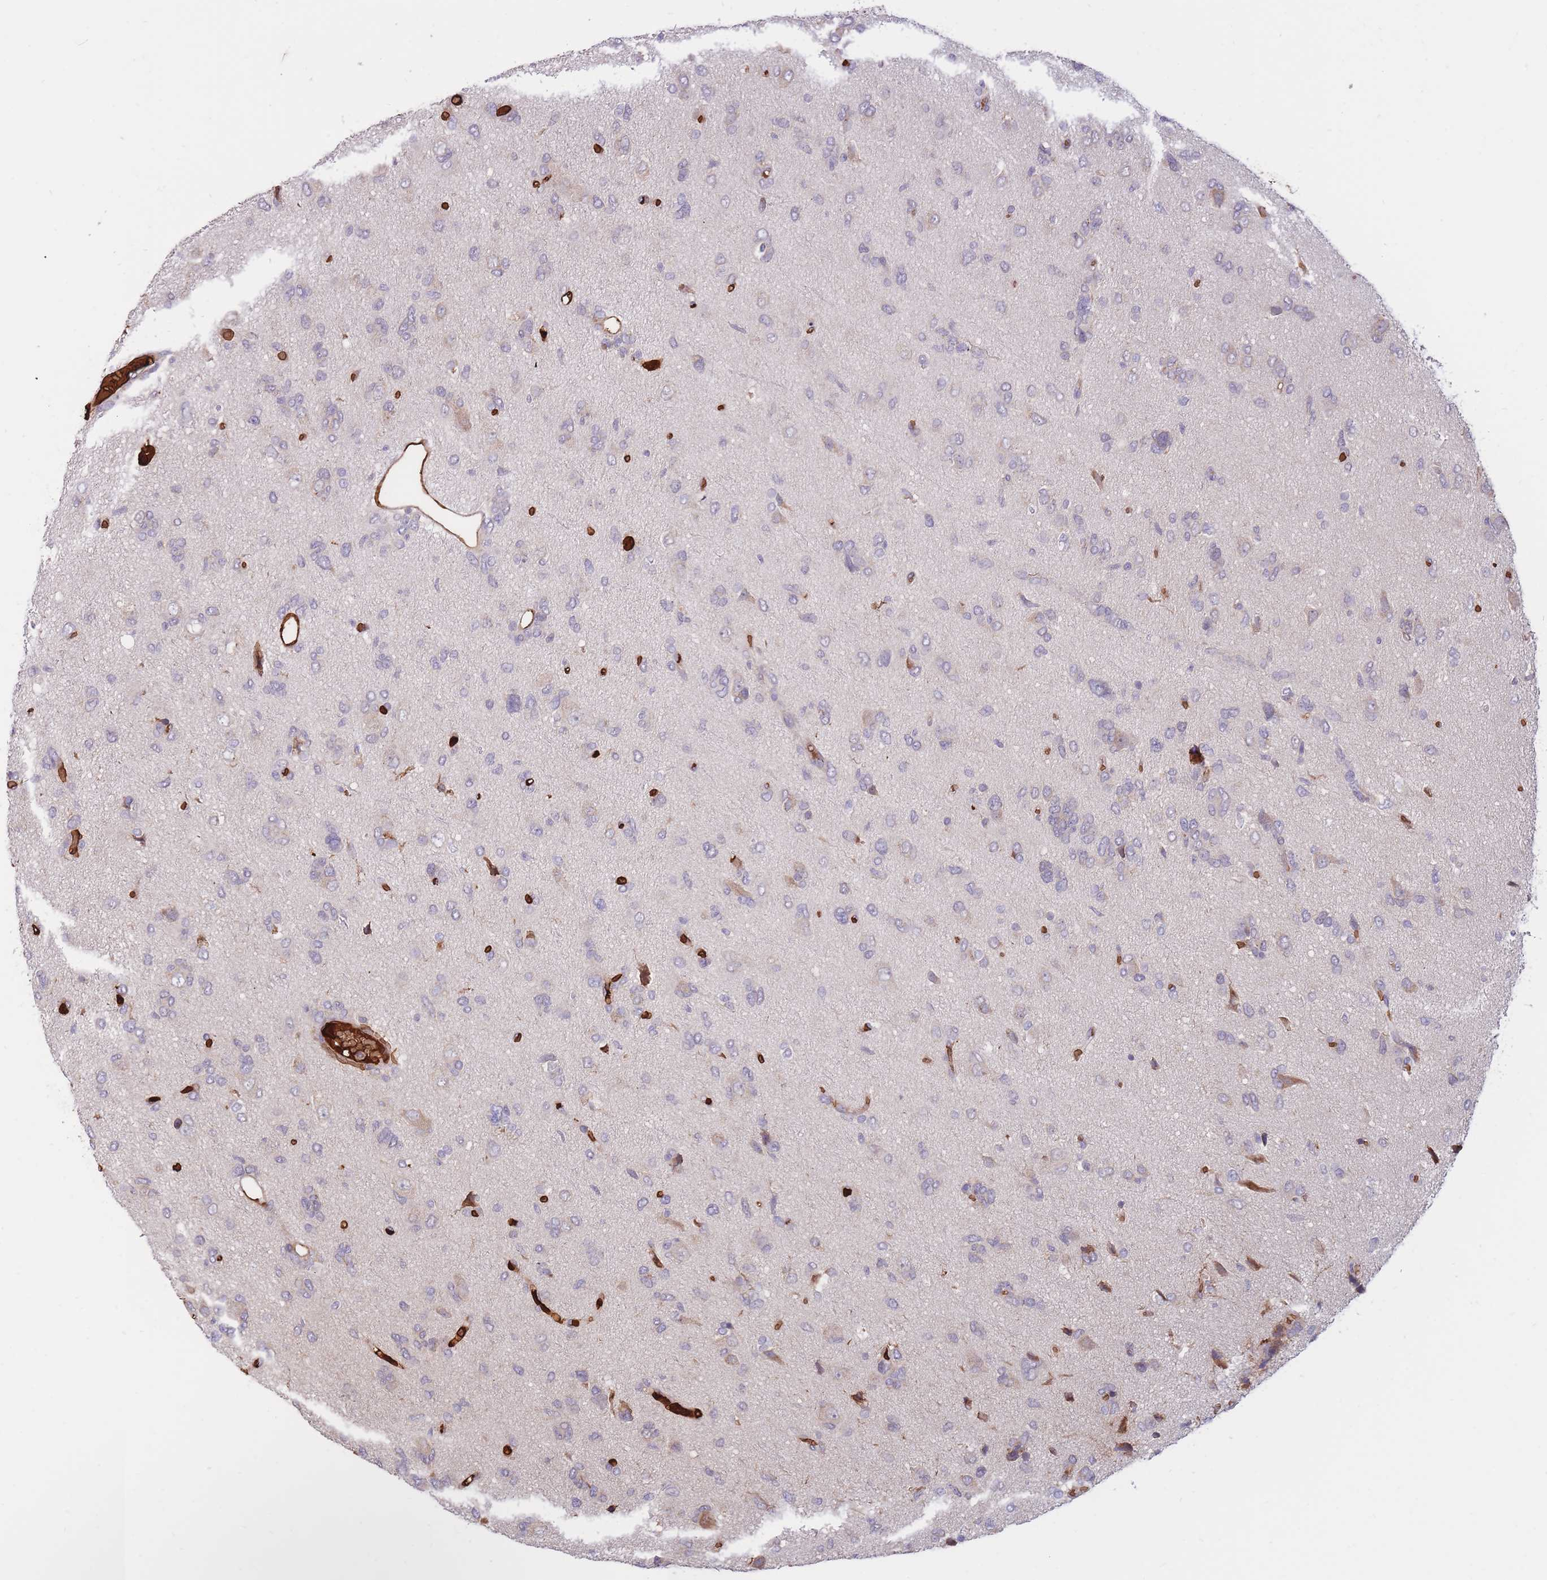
{"staining": {"intensity": "negative", "quantity": "none", "location": "none"}, "tissue": "glioma", "cell_type": "Tumor cells", "image_type": "cancer", "snomed": [{"axis": "morphology", "description": "Glioma, malignant, High grade"}, {"axis": "topography", "description": "Brain"}], "caption": "Glioma was stained to show a protein in brown. There is no significant staining in tumor cells.", "gene": "ATP10D", "patient": {"sex": "female", "age": 59}}